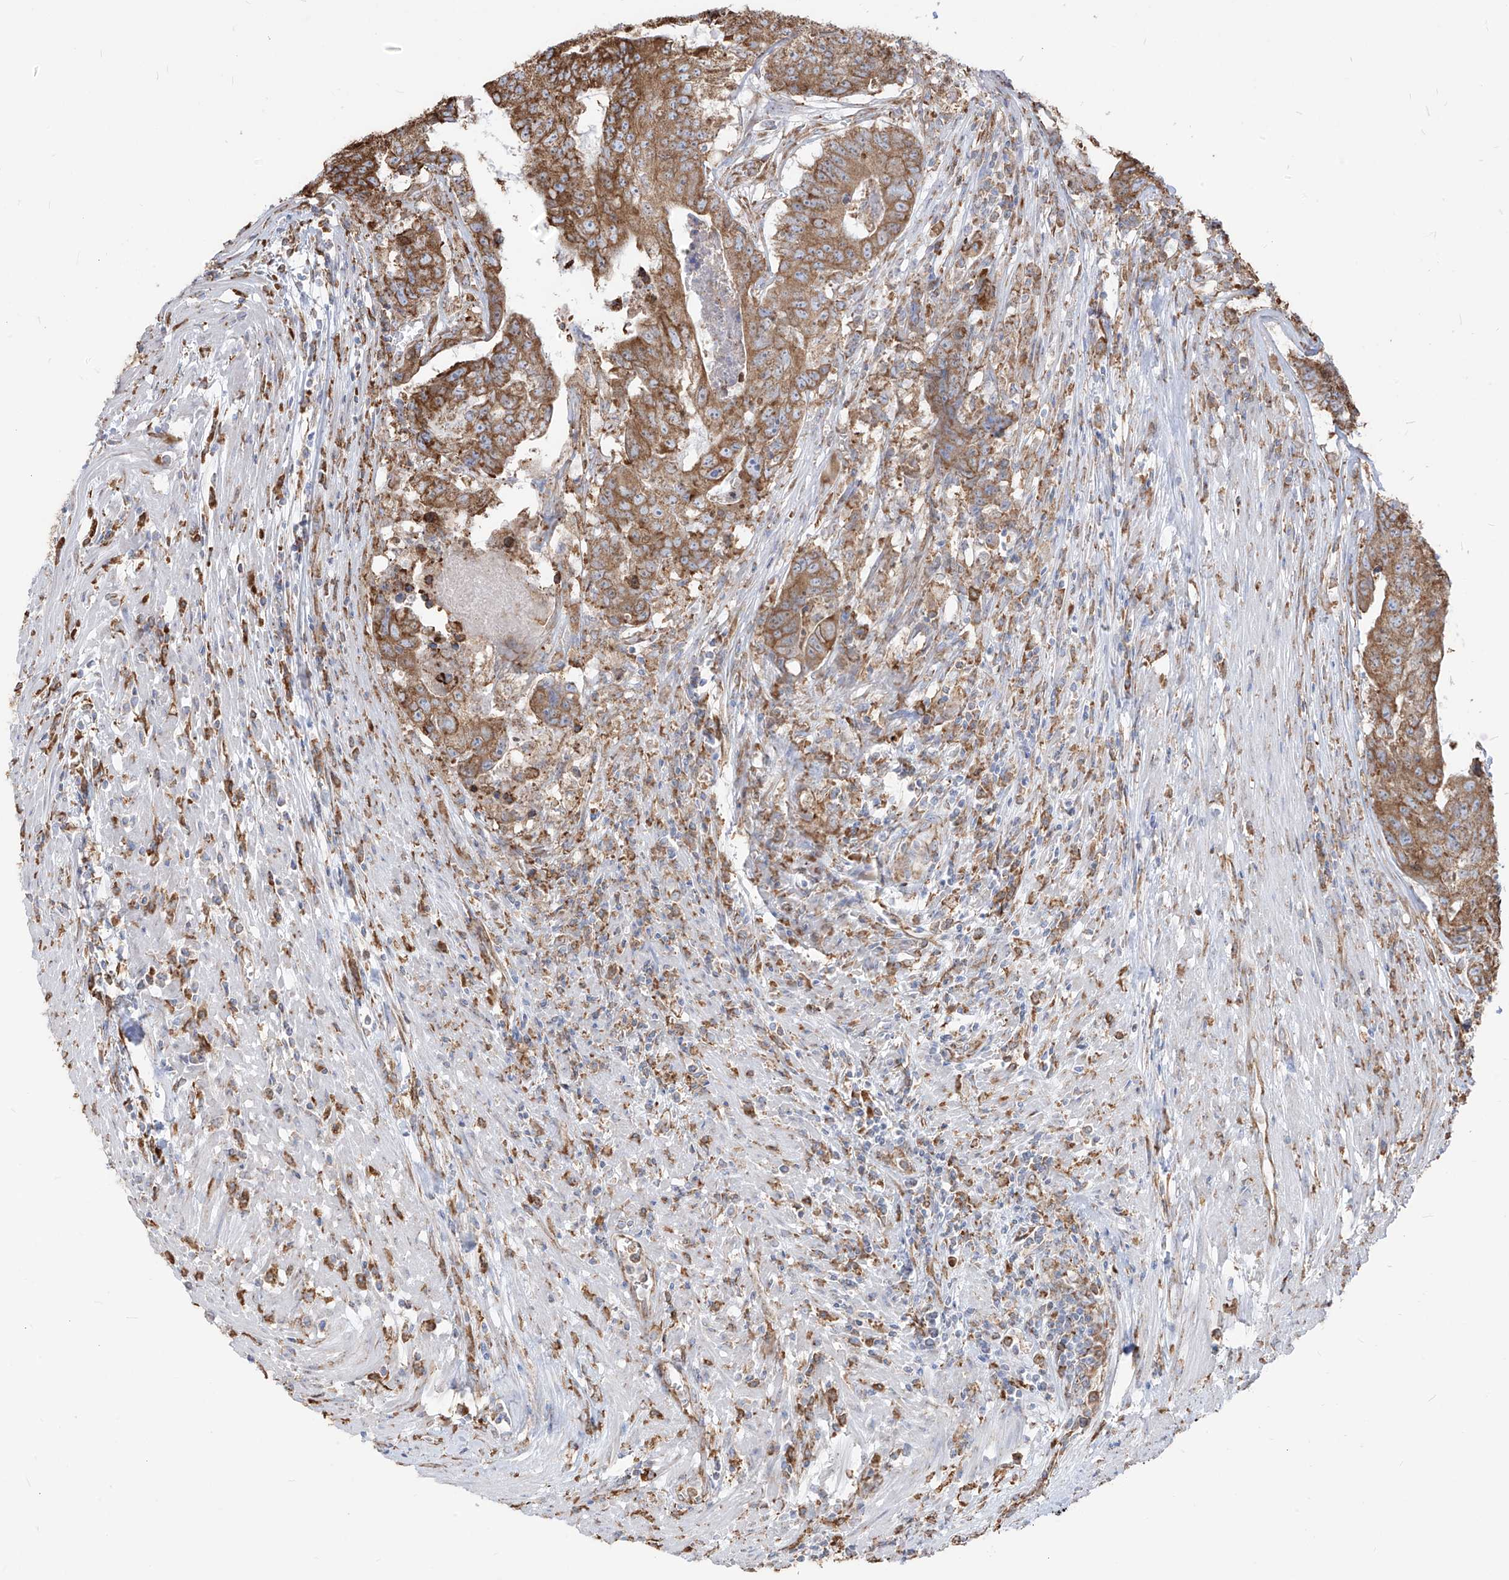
{"staining": {"intensity": "moderate", "quantity": ">75%", "location": "cytoplasmic/membranous"}, "tissue": "colorectal cancer", "cell_type": "Tumor cells", "image_type": "cancer", "snomed": [{"axis": "morphology", "description": "Adenocarcinoma, NOS"}, {"axis": "topography", "description": "Colon"}], "caption": "High-power microscopy captured an IHC micrograph of adenocarcinoma (colorectal), revealing moderate cytoplasmic/membranous positivity in approximately >75% of tumor cells.", "gene": "PDIA6", "patient": {"sex": "female", "age": 67}}